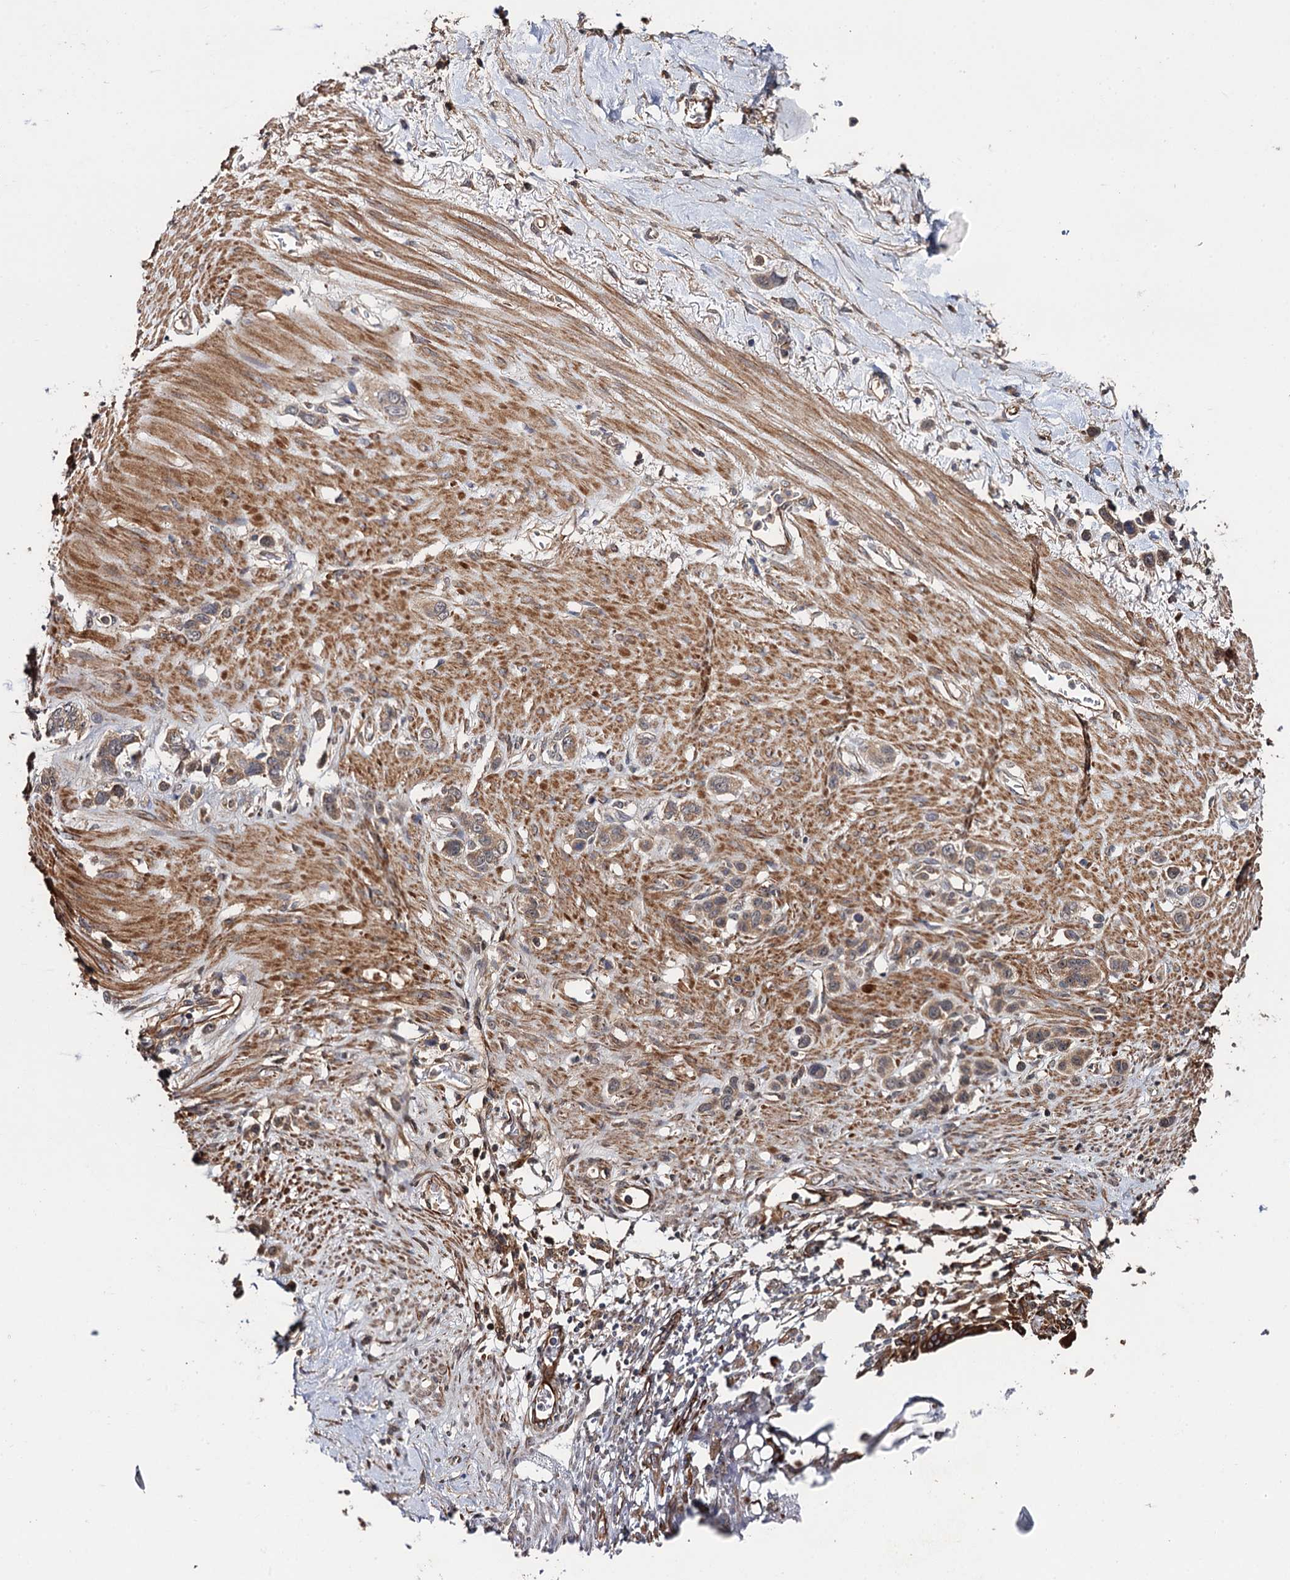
{"staining": {"intensity": "weak", "quantity": ">75%", "location": "cytoplasmic/membranous"}, "tissue": "stomach cancer", "cell_type": "Tumor cells", "image_type": "cancer", "snomed": [{"axis": "morphology", "description": "Adenocarcinoma, NOS"}, {"axis": "morphology", "description": "Adenocarcinoma, High grade"}, {"axis": "topography", "description": "Stomach, upper"}, {"axis": "topography", "description": "Stomach, lower"}], "caption": "Protein staining shows weak cytoplasmic/membranous staining in approximately >75% of tumor cells in stomach adenocarcinoma.", "gene": "FSIP1", "patient": {"sex": "female", "age": 65}}